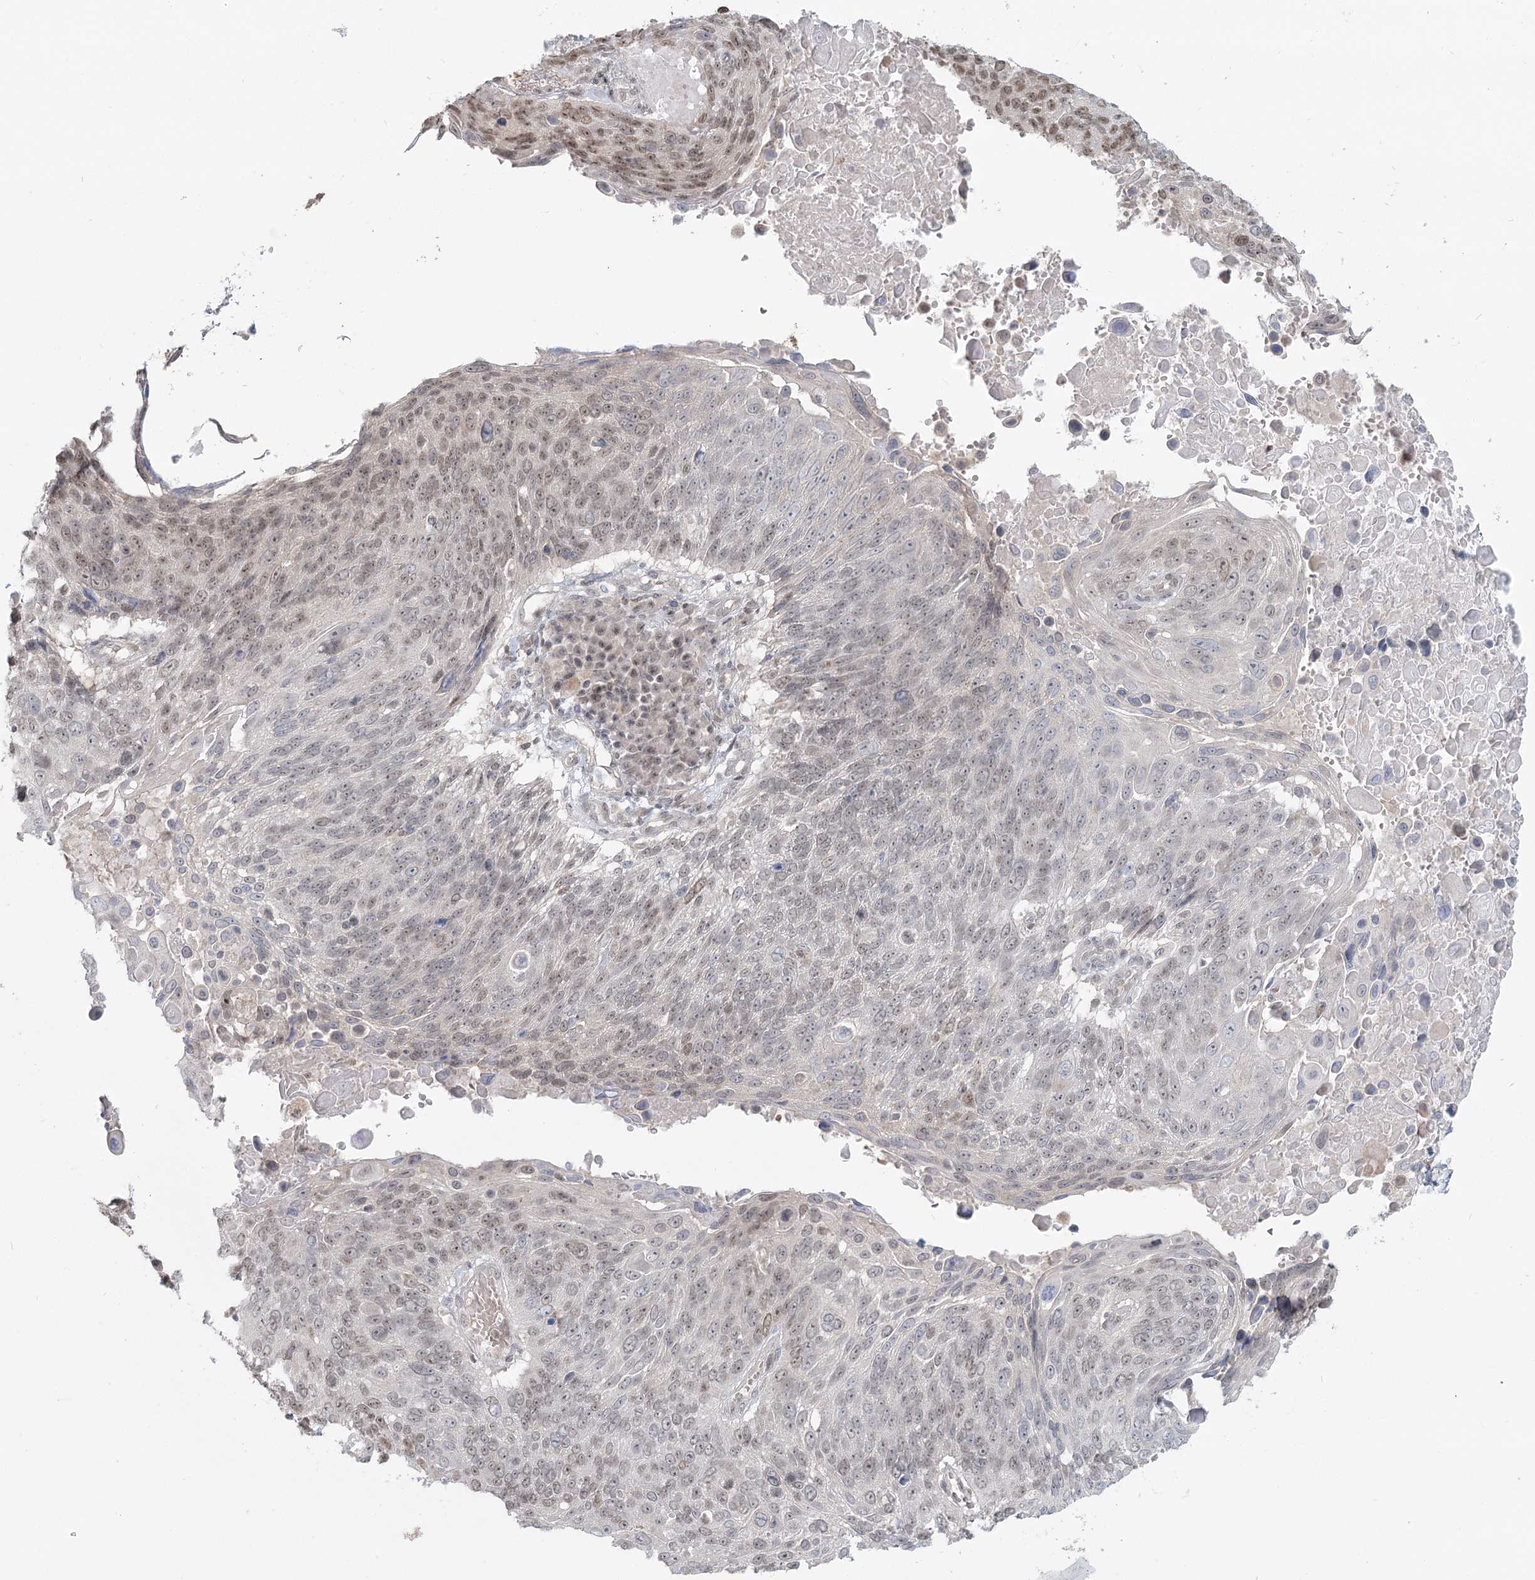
{"staining": {"intensity": "weak", "quantity": "25%-75%", "location": "nuclear"}, "tissue": "lung cancer", "cell_type": "Tumor cells", "image_type": "cancer", "snomed": [{"axis": "morphology", "description": "Squamous cell carcinoma, NOS"}, {"axis": "topography", "description": "Lung"}], "caption": "Immunohistochemical staining of human squamous cell carcinoma (lung) shows weak nuclear protein staining in approximately 25%-75% of tumor cells. (Brightfield microscopy of DAB IHC at high magnification).", "gene": "R3HCC1L", "patient": {"sex": "male", "age": 66}}